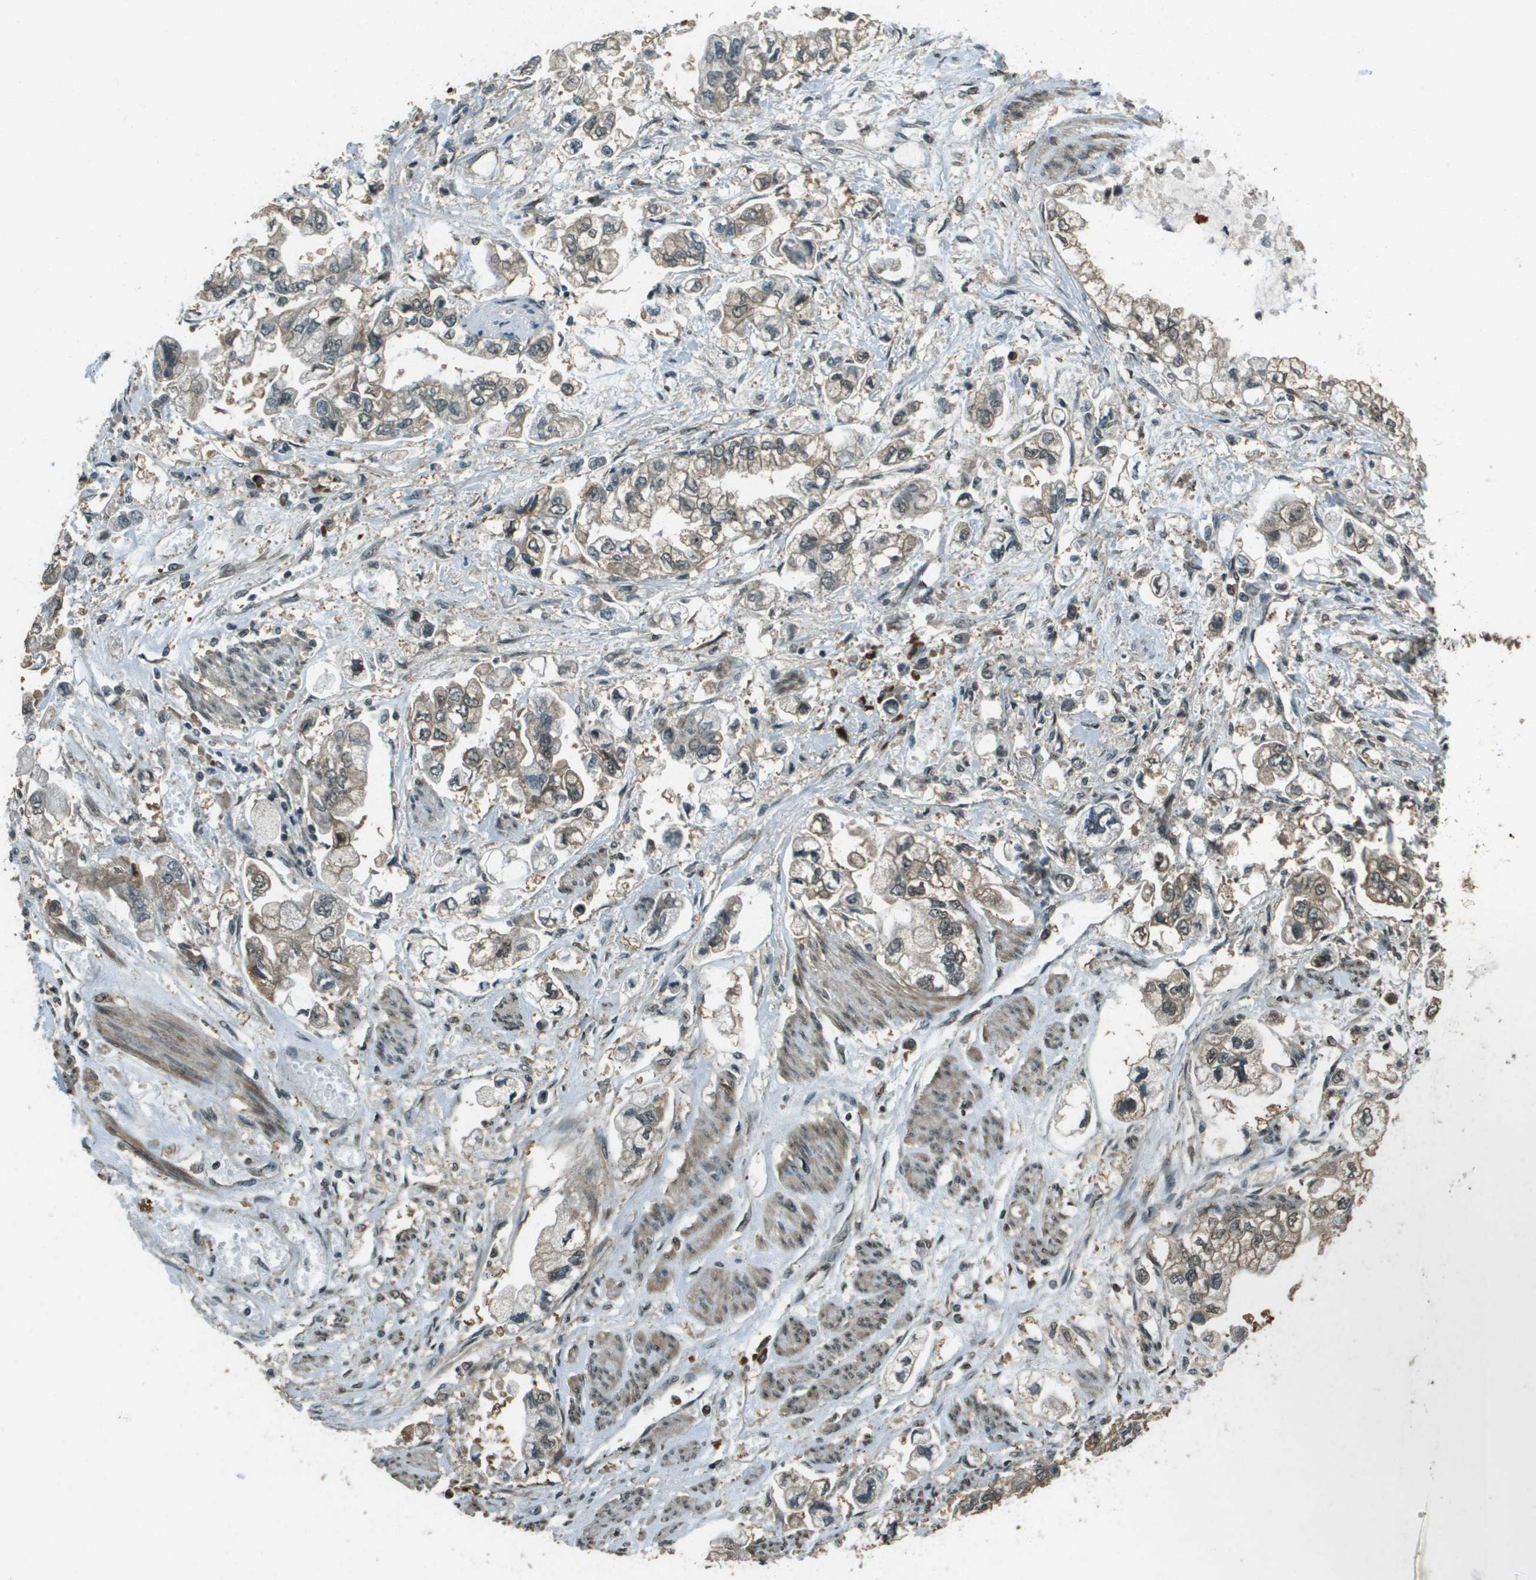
{"staining": {"intensity": "weak", "quantity": ">75%", "location": "cytoplasmic/membranous"}, "tissue": "stomach cancer", "cell_type": "Tumor cells", "image_type": "cancer", "snomed": [{"axis": "morphology", "description": "Normal tissue, NOS"}, {"axis": "morphology", "description": "Adenocarcinoma, NOS"}, {"axis": "topography", "description": "Stomach"}], "caption": "DAB immunohistochemical staining of stomach cancer exhibits weak cytoplasmic/membranous protein positivity in about >75% of tumor cells.", "gene": "SDC3", "patient": {"sex": "male", "age": 62}}